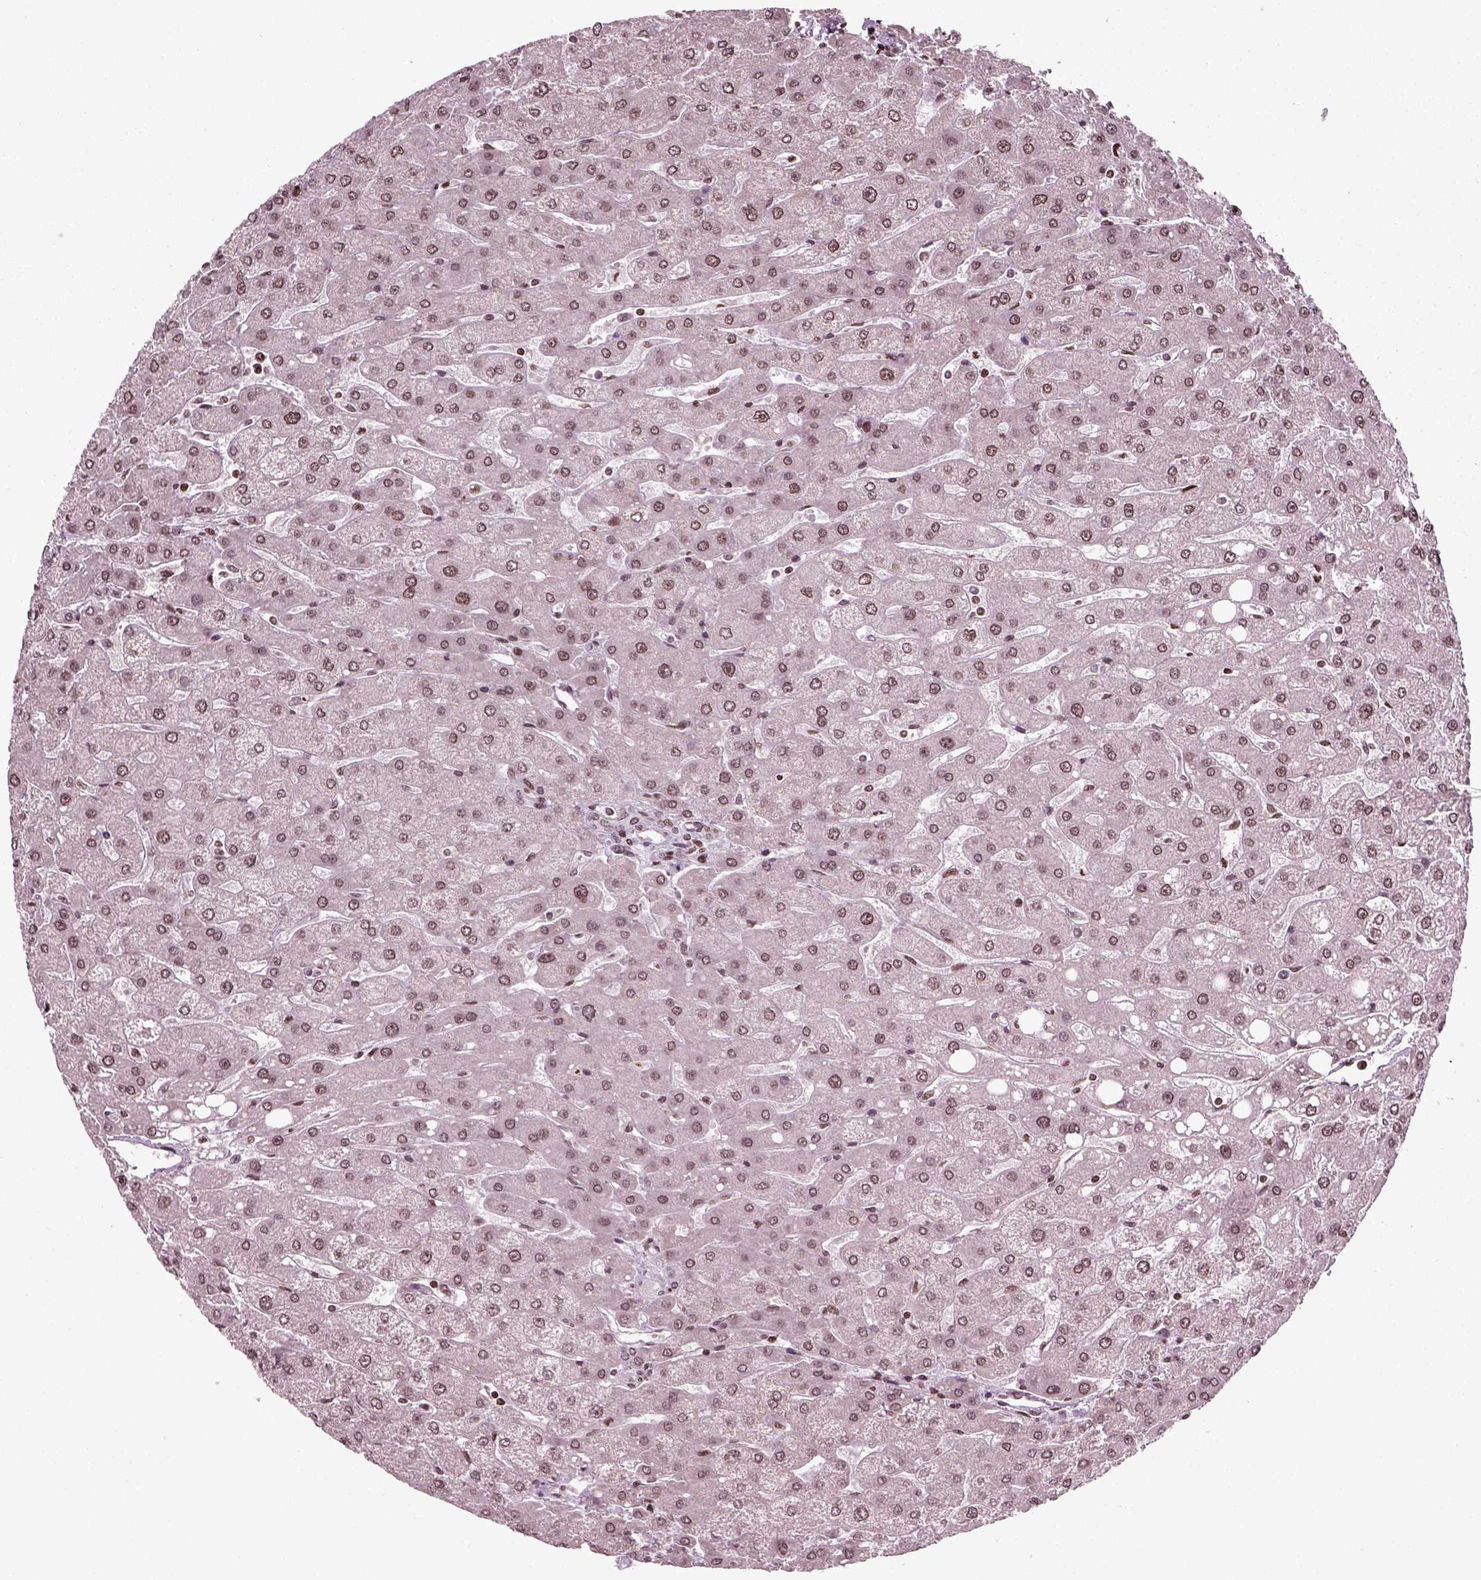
{"staining": {"intensity": "weak", "quantity": ">75%", "location": "nuclear"}, "tissue": "liver", "cell_type": "Cholangiocytes", "image_type": "normal", "snomed": [{"axis": "morphology", "description": "Normal tissue, NOS"}, {"axis": "topography", "description": "Liver"}], "caption": "Immunohistochemical staining of normal human liver displays weak nuclear protein staining in about >75% of cholangiocytes. (Stains: DAB (3,3'-diaminobenzidine) in brown, nuclei in blue, Microscopy: brightfield microscopy at high magnification).", "gene": "HEYL", "patient": {"sex": "male", "age": 67}}